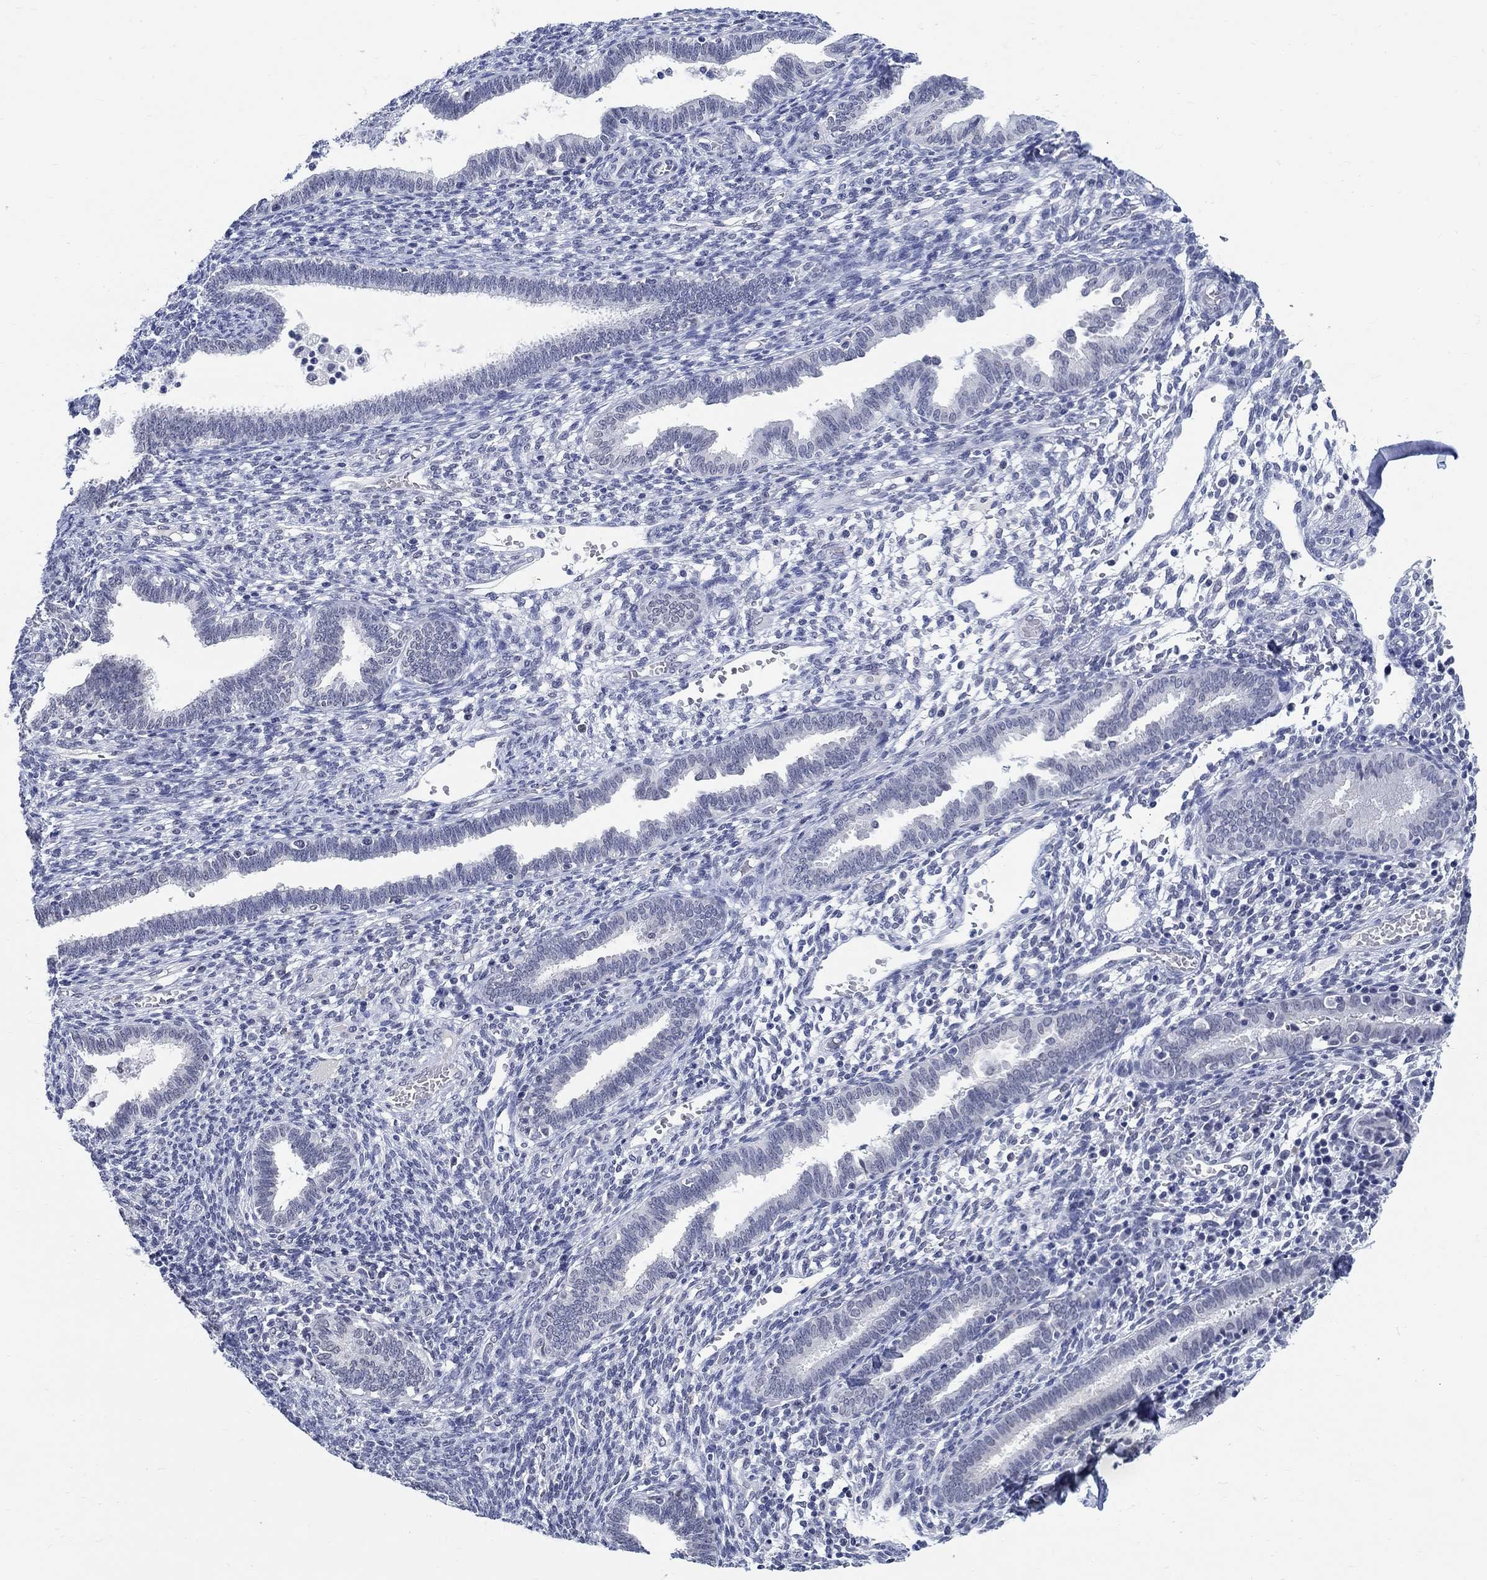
{"staining": {"intensity": "negative", "quantity": "none", "location": "none"}, "tissue": "endometrium", "cell_type": "Cells in endometrial stroma", "image_type": "normal", "snomed": [{"axis": "morphology", "description": "Normal tissue, NOS"}, {"axis": "topography", "description": "Endometrium"}], "caption": "A micrograph of endometrium stained for a protein shows no brown staining in cells in endometrial stroma.", "gene": "ANKS1B", "patient": {"sex": "female", "age": 42}}